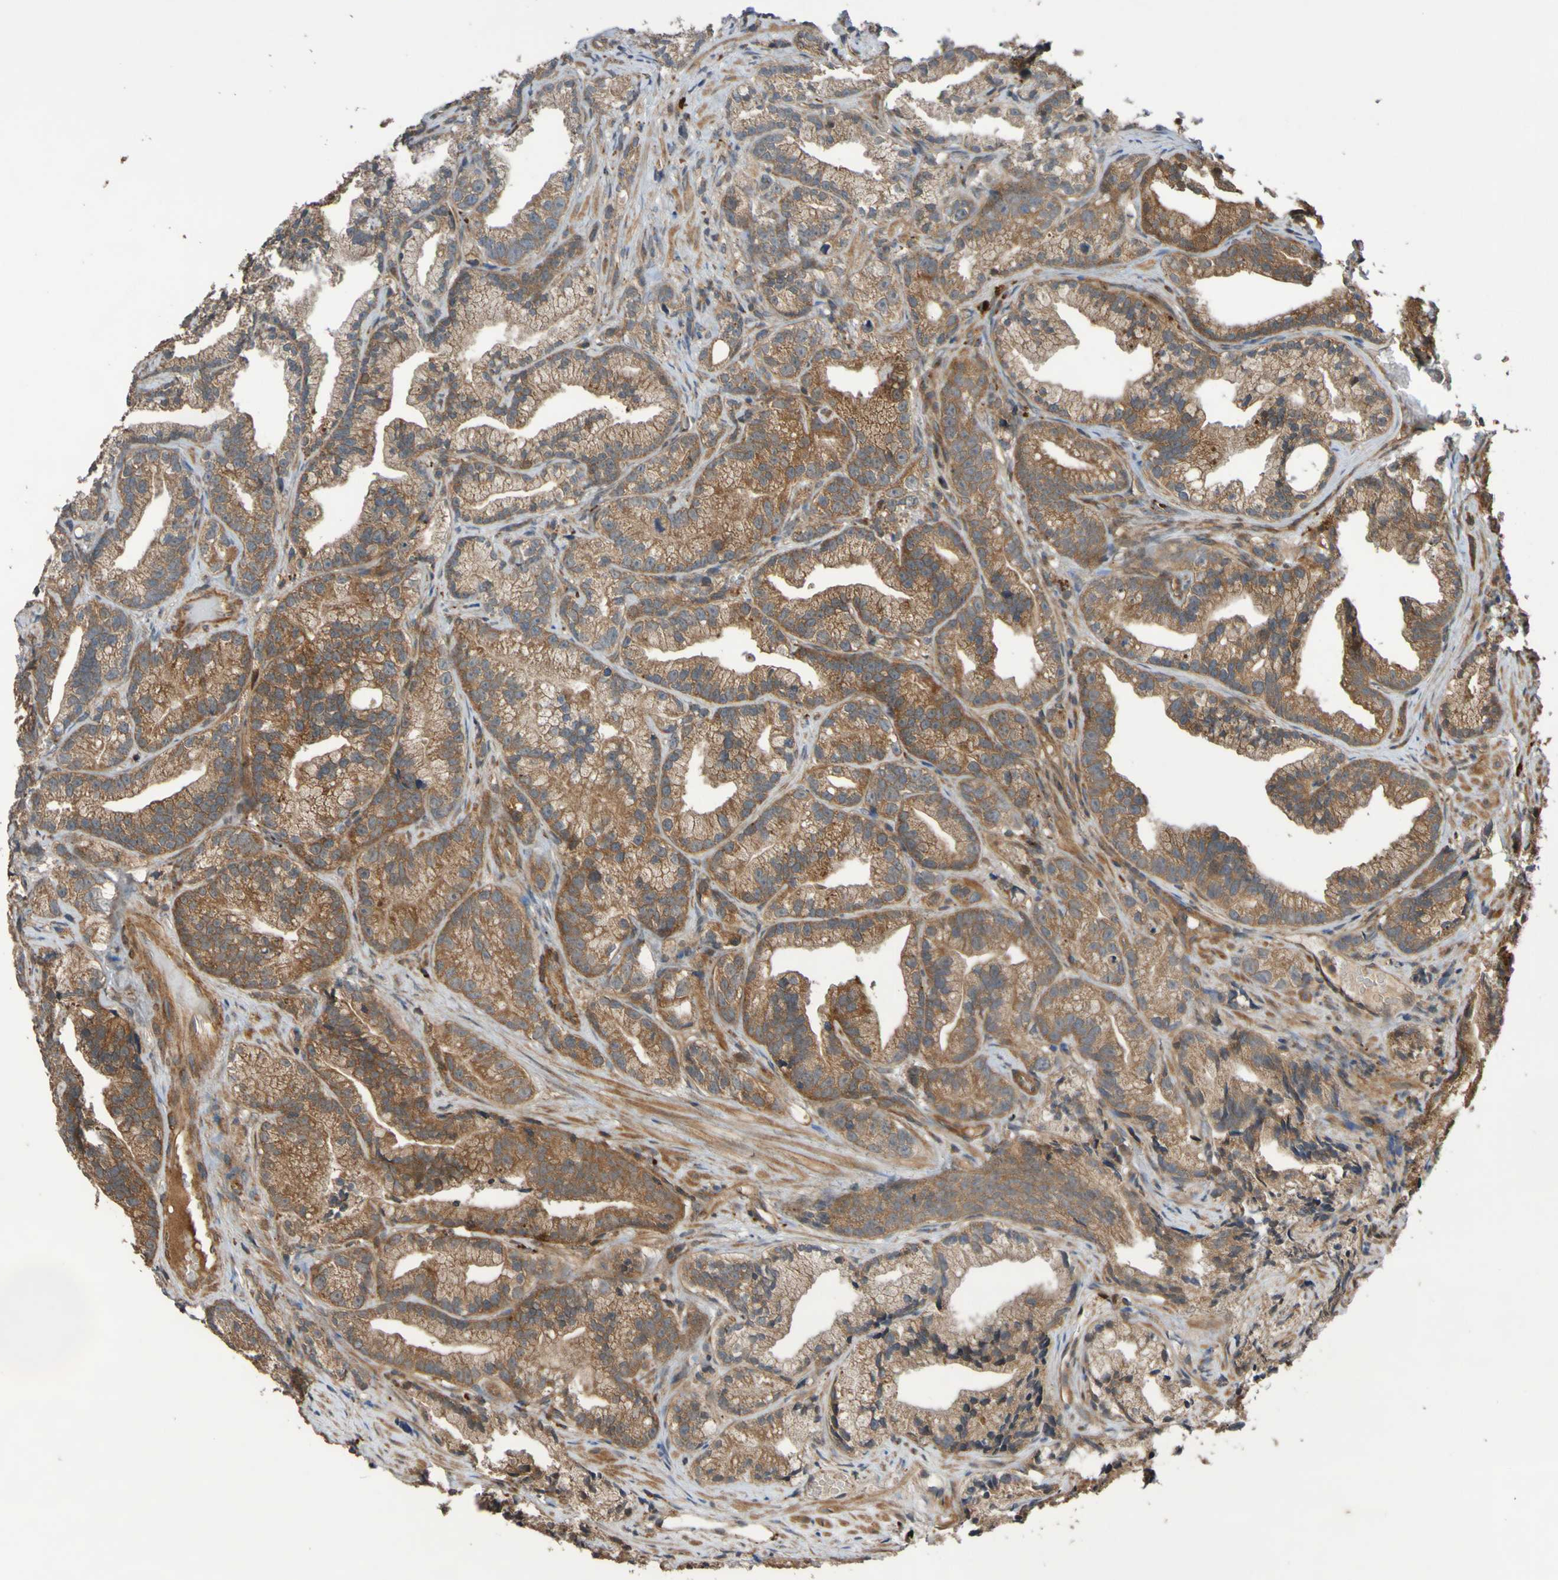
{"staining": {"intensity": "moderate", "quantity": ">75%", "location": "cytoplasmic/membranous"}, "tissue": "prostate cancer", "cell_type": "Tumor cells", "image_type": "cancer", "snomed": [{"axis": "morphology", "description": "Adenocarcinoma, Low grade"}, {"axis": "topography", "description": "Prostate"}], "caption": "Prostate cancer was stained to show a protein in brown. There is medium levels of moderate cytoplasmic/membranous positivity in about >75% of tumor cells. (Brightfield microscopy of DAB IHC at high magnification).", "gene": "UCN", "patient": {"sex": "male", "age": 89}}